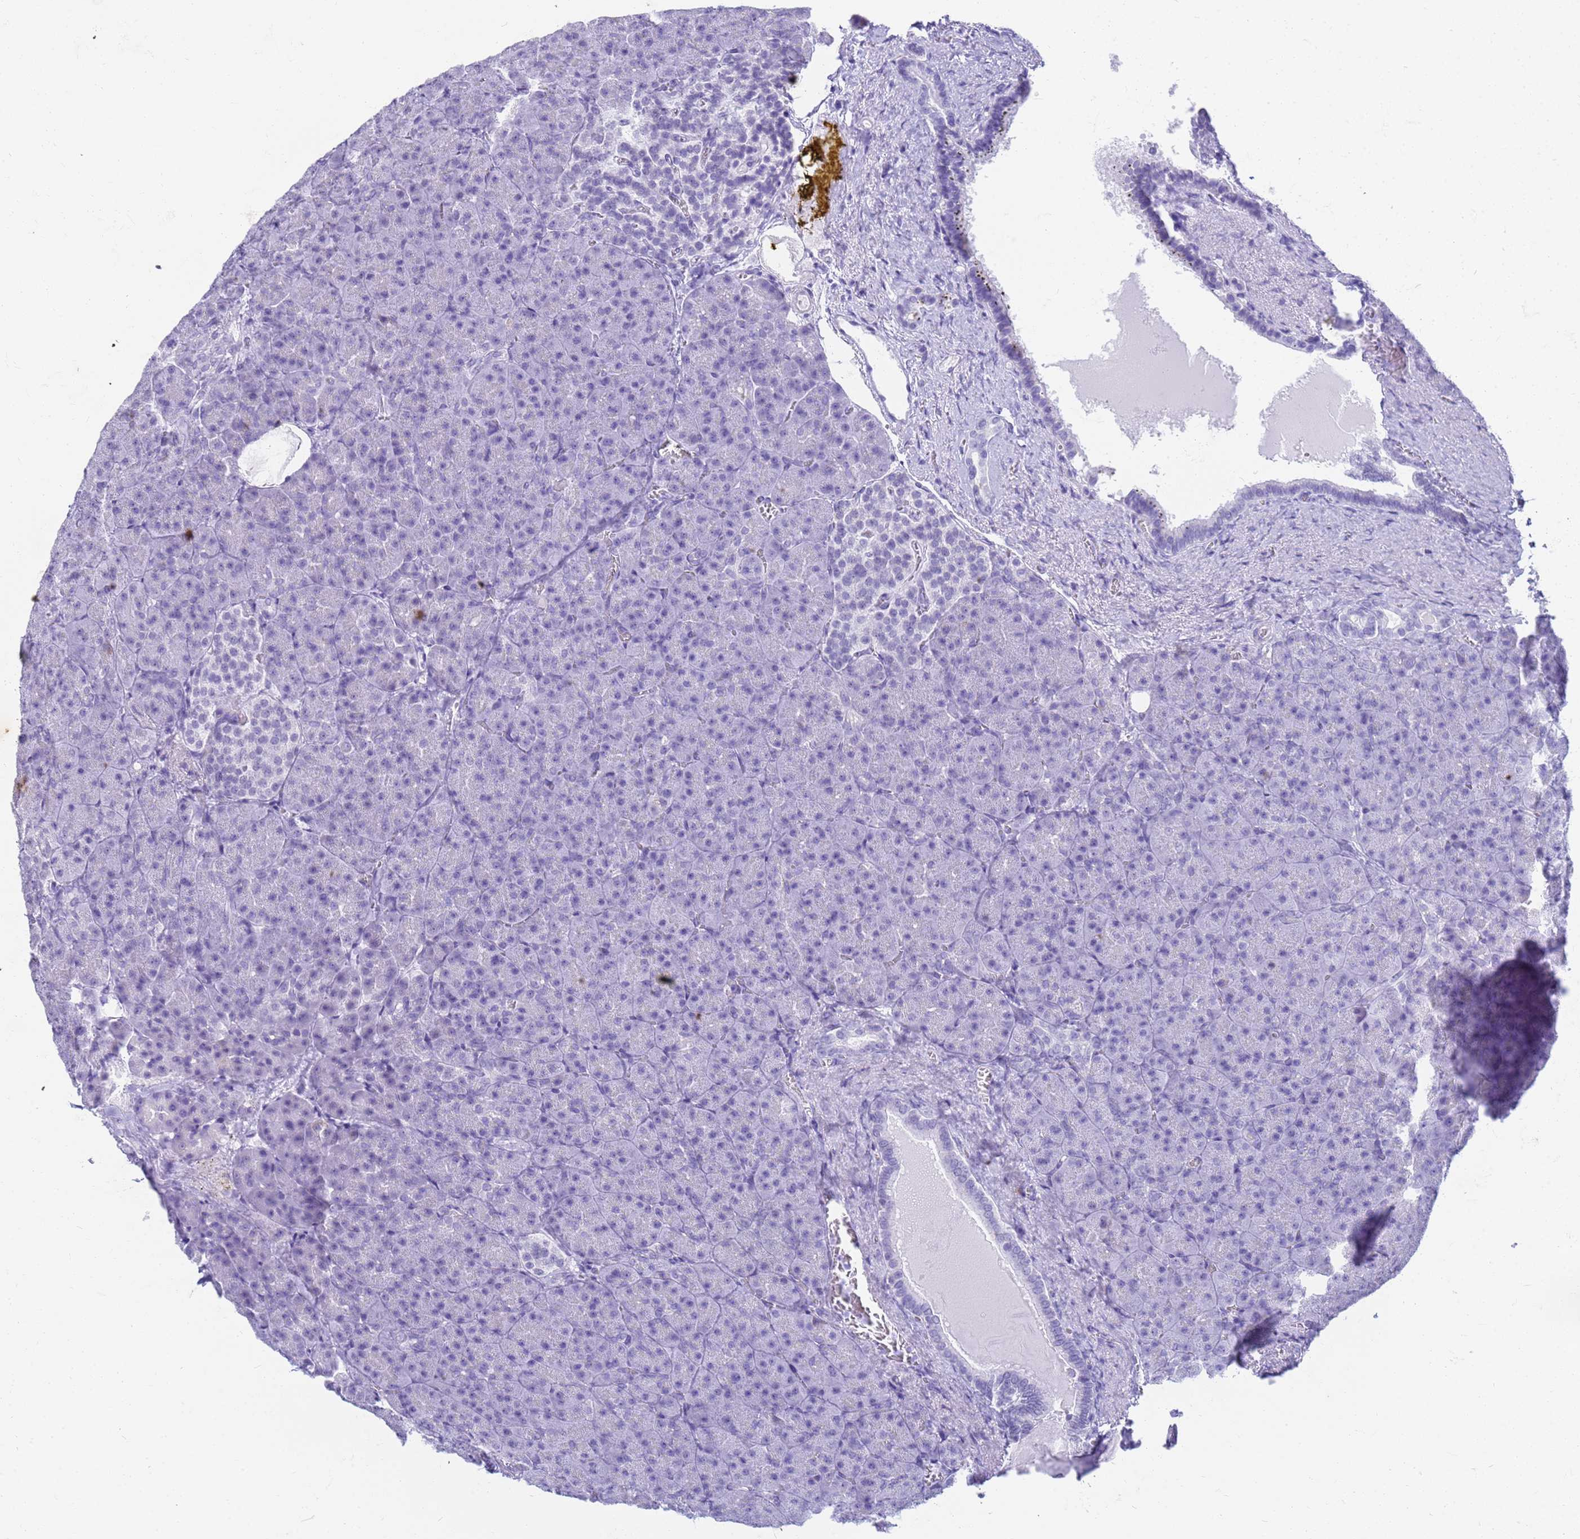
{"staining": {"intensity": "negative", "quantity": "none", "location": "none"}, "tissue": "pancreas", "cell_type": "Exocrine glandular cells", "image_type": "normal", "snomed": [{"axis": "morphology", "description": "Normal tissue, NOS"}, {"axis": "topography", "description": "Pancreas"}], "caption": "The histopathology image exhibits no staining of exocrine glandular cells in unremarkable pancreas. (IHC, brightfield microscopy, high magnification).", "gene": "SLC7A9", "patient": {"sex": "female", "age": 74}}